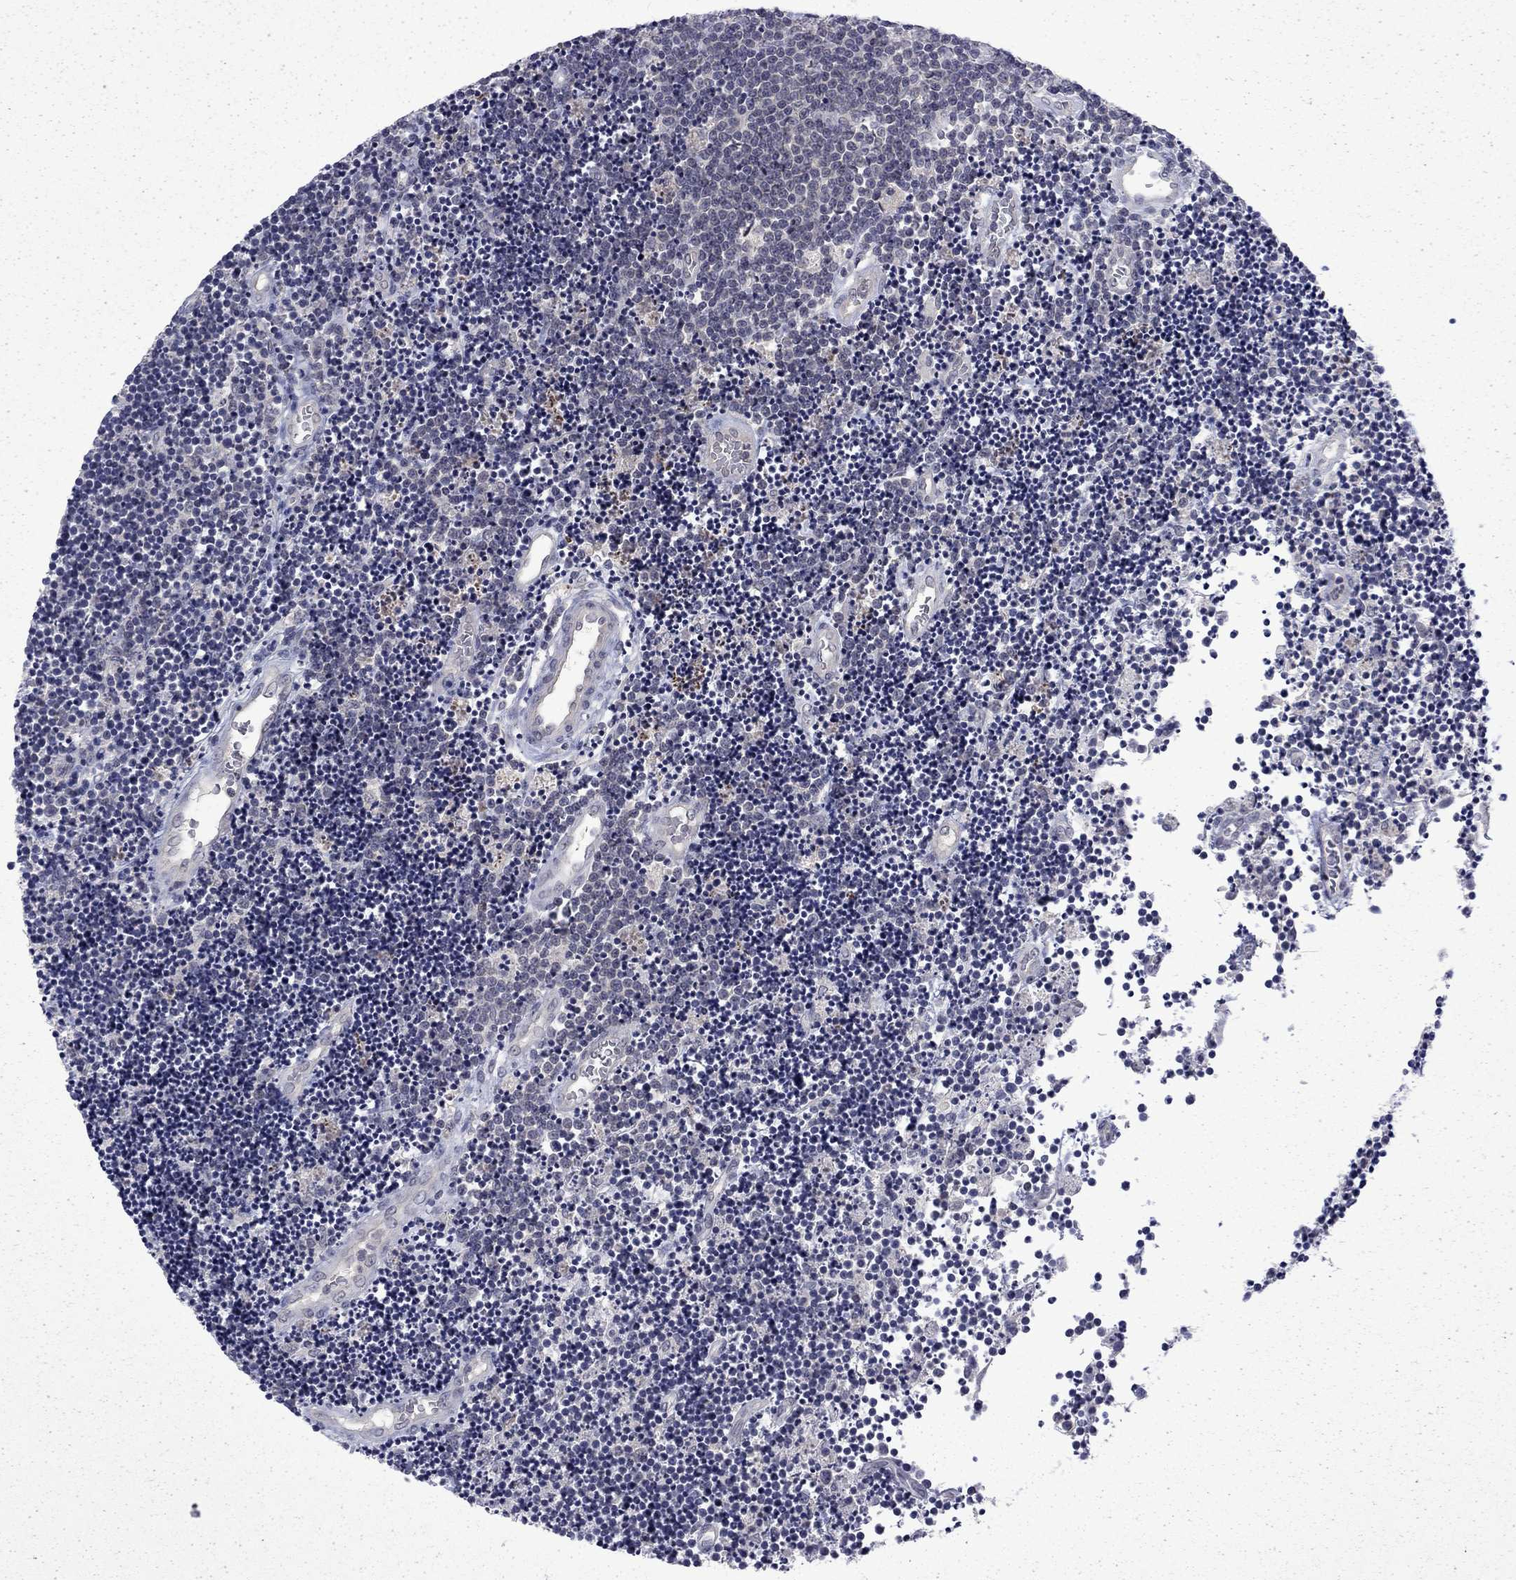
{"staining": {"intensity": "negative", "quantity": "none", "location": "none"}, "tissue": "lymphoma", "cell_type": "Tumor cells", "image_type": "cancer", "snomed": [{"axis": "morphology", "description": "Malignant lymphoma, non-Hodgkin's type, Low grade"}, {"axis": "topography", "description": "Brain"}], "caption": "Immunohistochemistry photomicrograph of lymphoma stained for a protein (brown), which displays no expression in tumor cells.", "gene": "CHAT", "patient": {"sex": "female", "age": 66}}